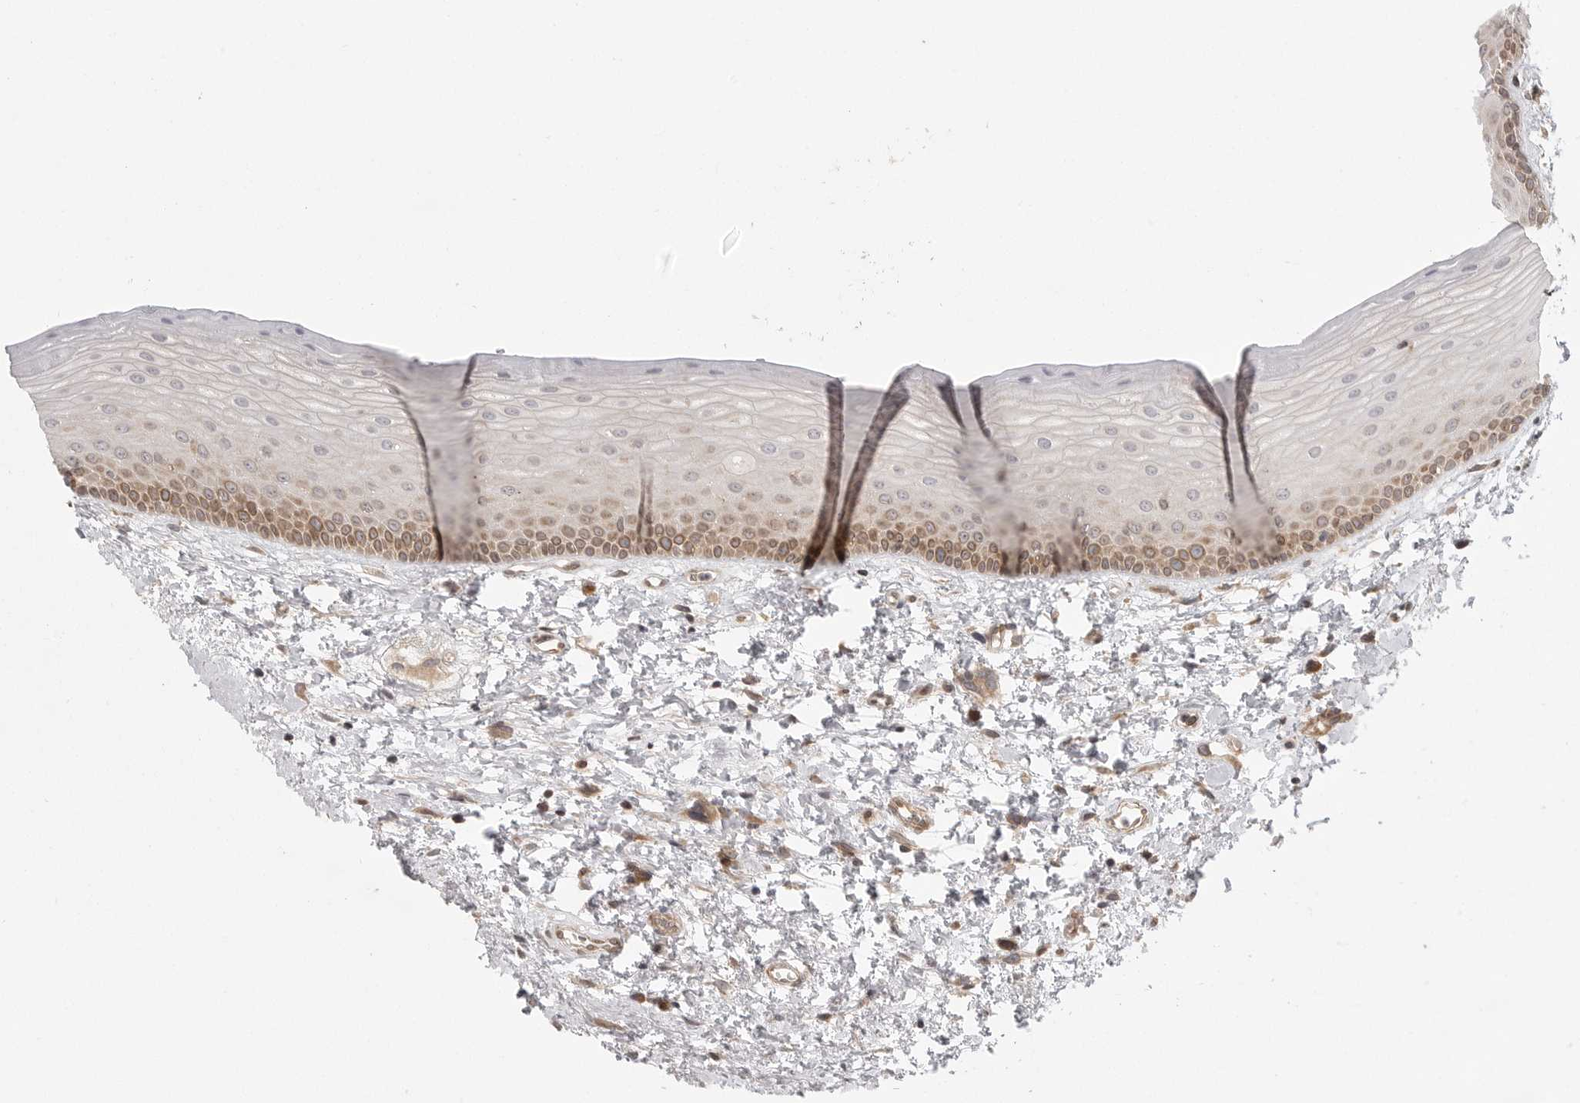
{"staining": {"intensity": "moderate", "quantity": ">75%", "location": "cytoplasmic/membranous"}, "tissue": "oral mucosa", "cell_type": "Squamous epithelial cells", "image_type": "normal", "snomed": [{"axis": "morphology", "description": "Normal tissue, NOS"}, {"axis": "topography", "description": "Oral tissue"}], "caption": "Immunohistochemical staining of benign oral mucosa demonstrates moderate cytoplasmic/membranous protein expression in approximately >75% of squamous epithelial cells.", "gene": "CERS2", "patient": {"sex": "female", "age": 76}}